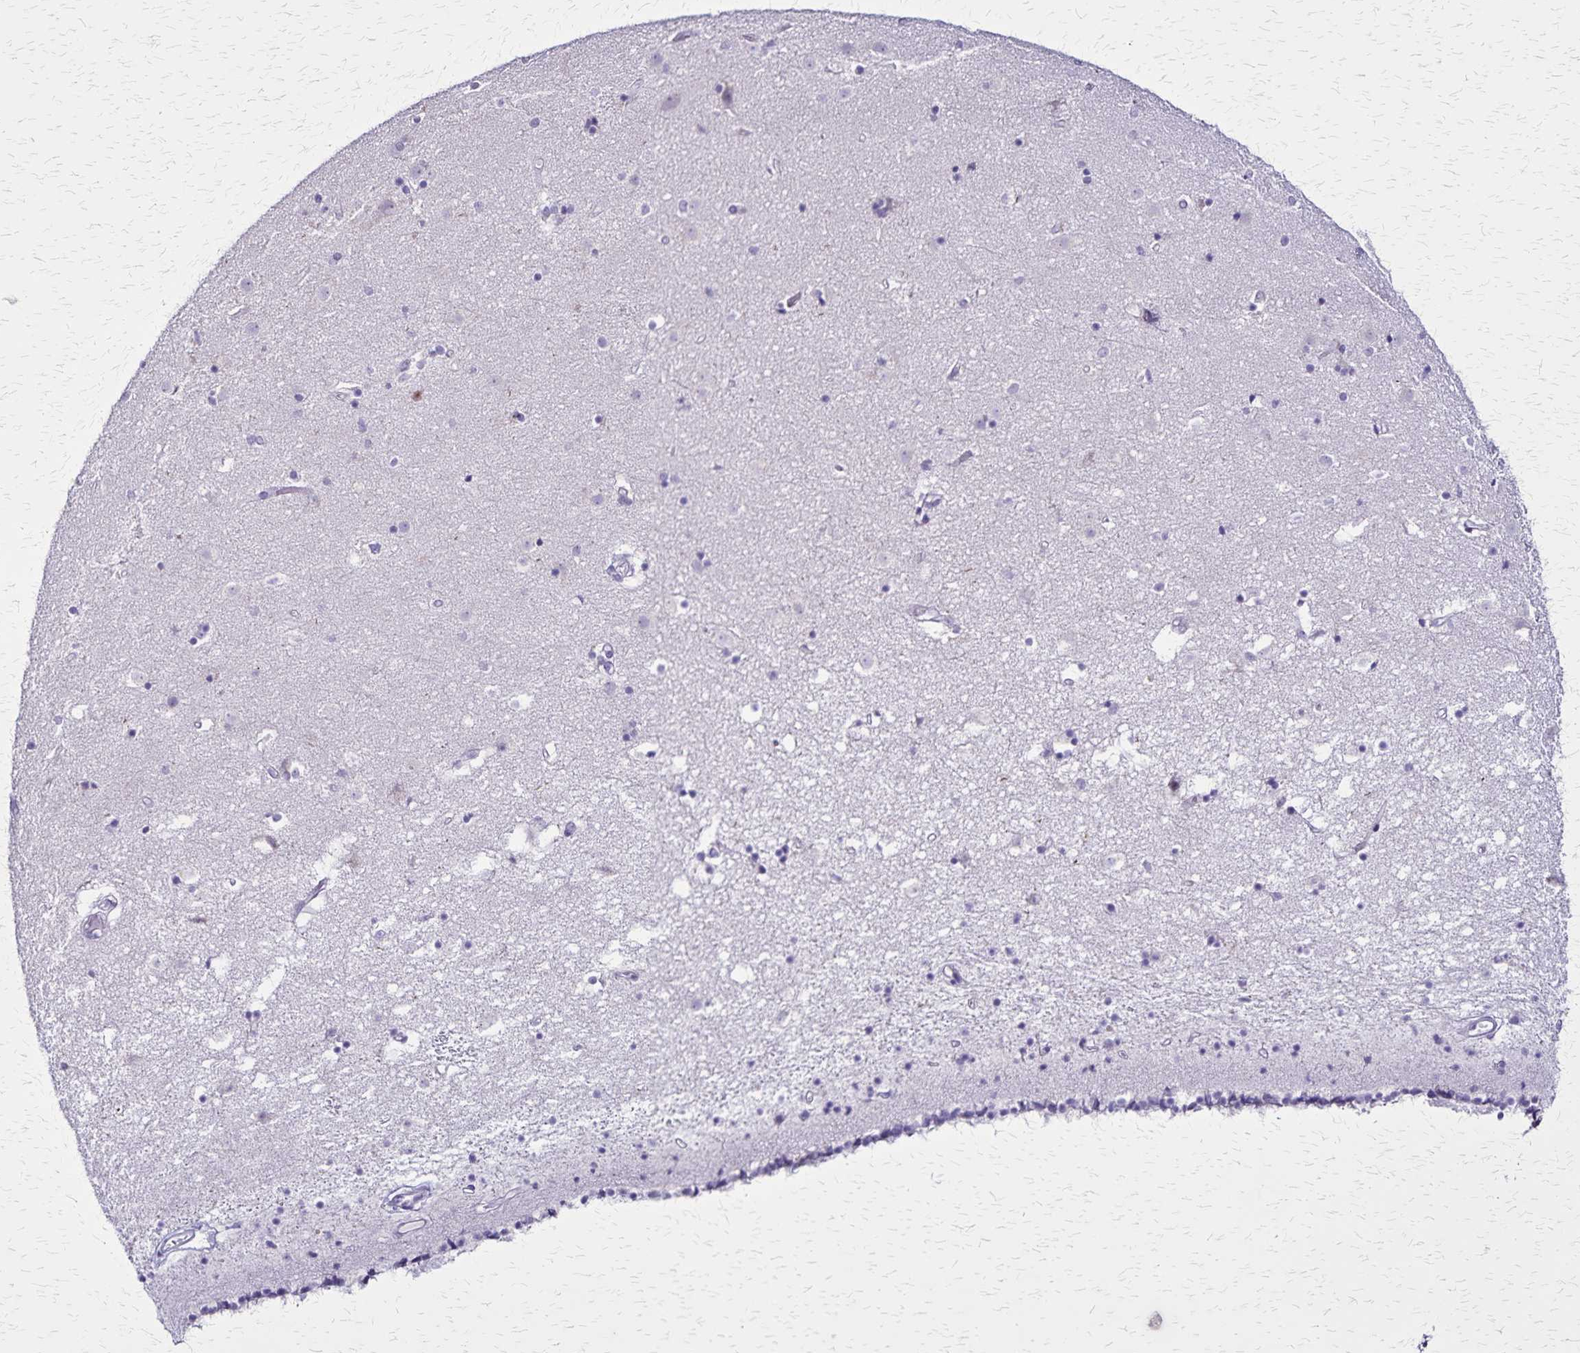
{"staining": {"intensity": "negative", "quantity": "none", "location": "none"}, "tissue": "caudate", "cell_type": "Glial cells", "image_type": "normal", "snomed": [{"axis": "morphology", "description": "Normal tissue, NOS"}, {"axis": "topography", "description": "Lateral ventricle wall"}], "caption": "Immunohistochemistry photomicrograph of normal human caudate stained for a protein (brown), which shows no expression in glial cells. Brightfield microscopy of immunohistochemistry stained with DAB (3,3'-diaminobenzidine) (brown) and hematoxylin (blue), captured at high magnification.", "gene": "OR51B5", "patient": {"sex": "female", "age": 71}}